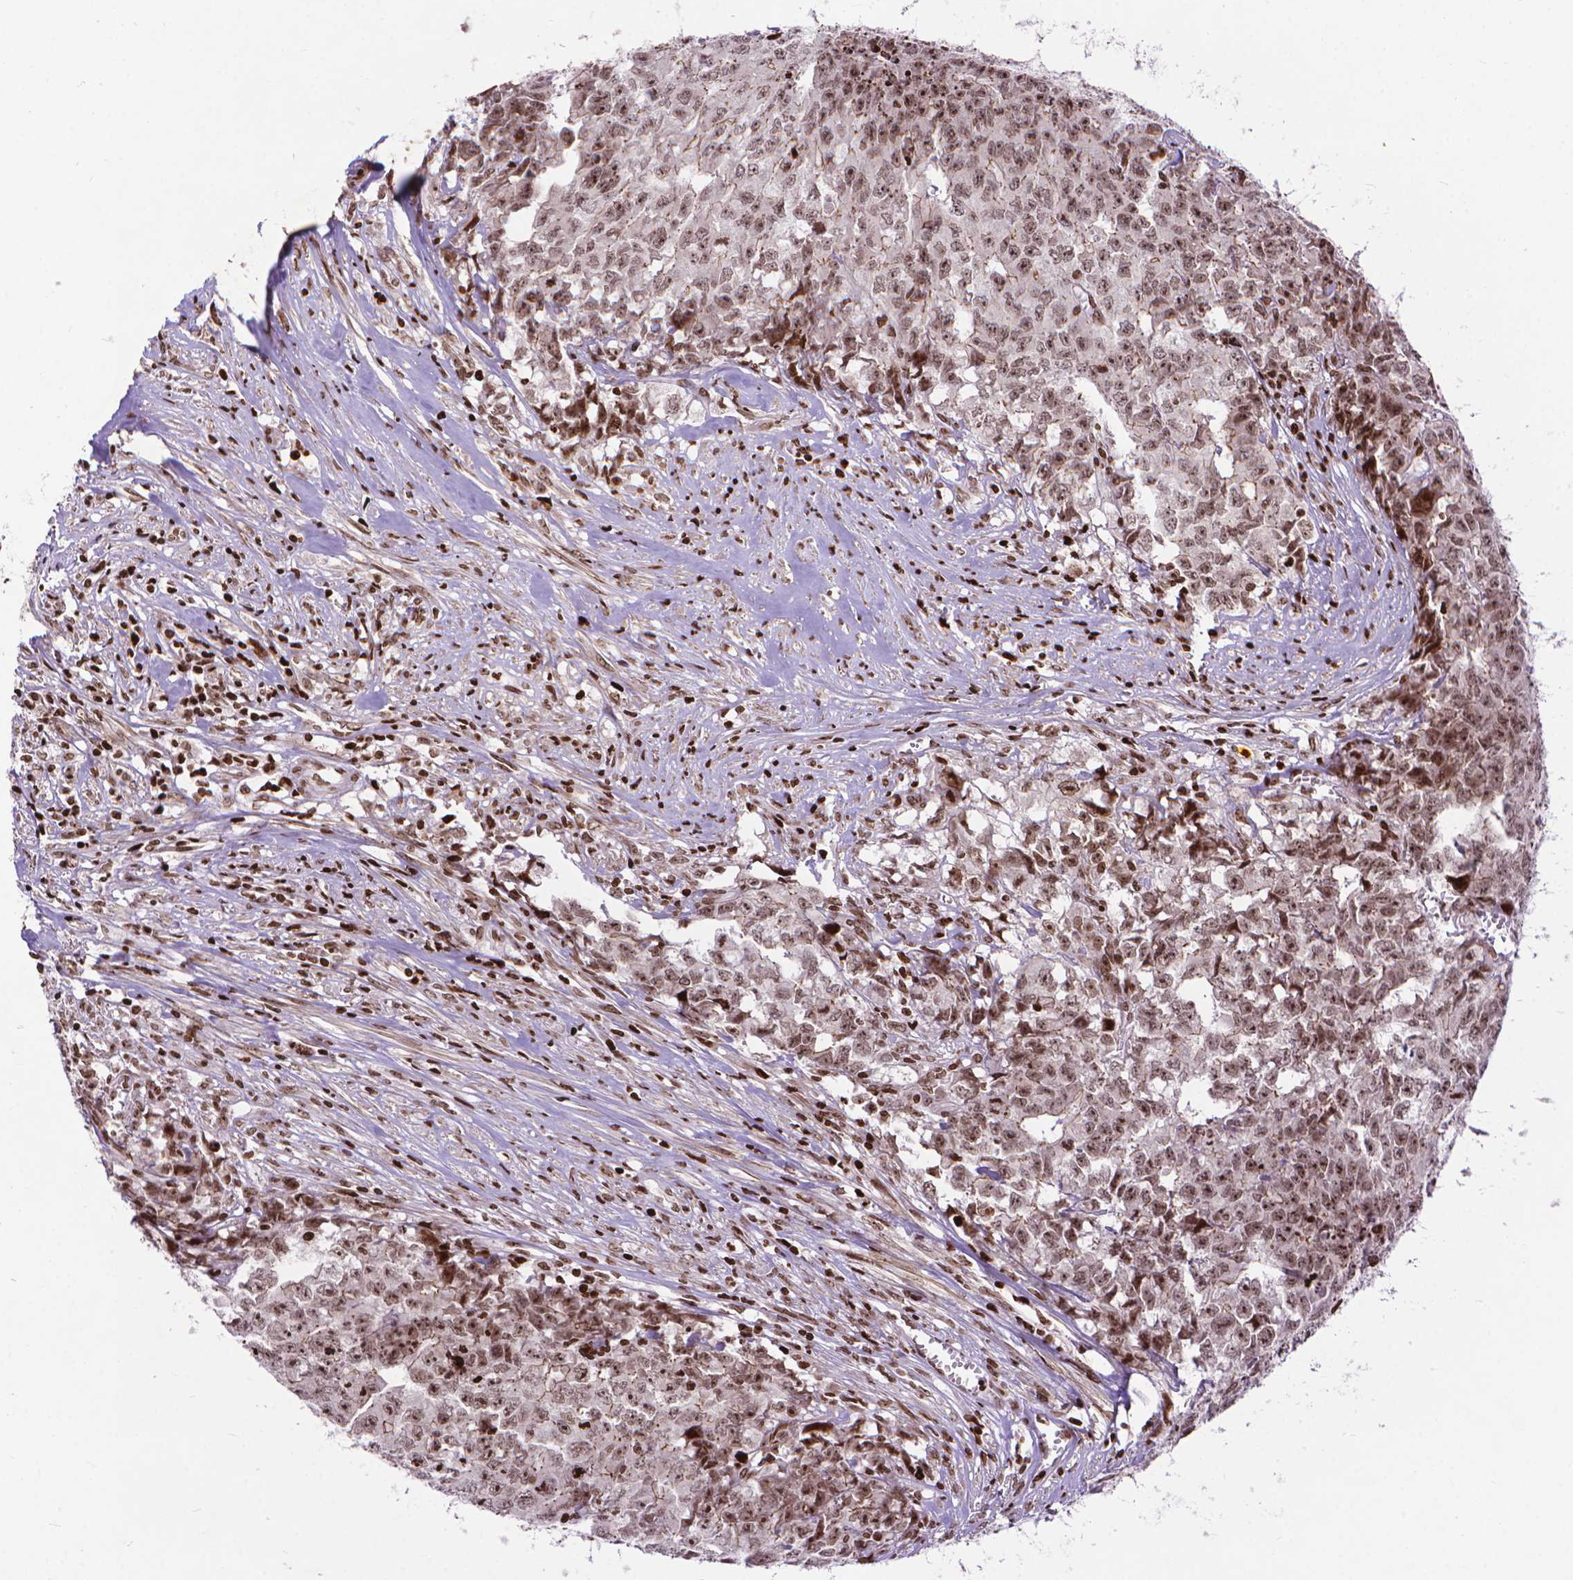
{"staining": {"intensity": "moderate", "quantity": ">75%", "location": "nuclear"}, "tissue": "testis cancer", "cell_type": "Tumor cells", "image_type": "cancer", "snomed": [{"axis": "morphology", "description": "Carcinoma, Embryonal, NOS"}, {"axis": "morphology", "description": "Teratoma, malignant, NOS"}, {"axis": "topography", "description": "Testis"}], "caption": "A medium amount of moderate nuclear staining is seen in about >75% of tumor cells in testis cancer (malignant teratoma) tissue.", "gene": "AMER1", "patient": {"sex": "male", "age": 24}}